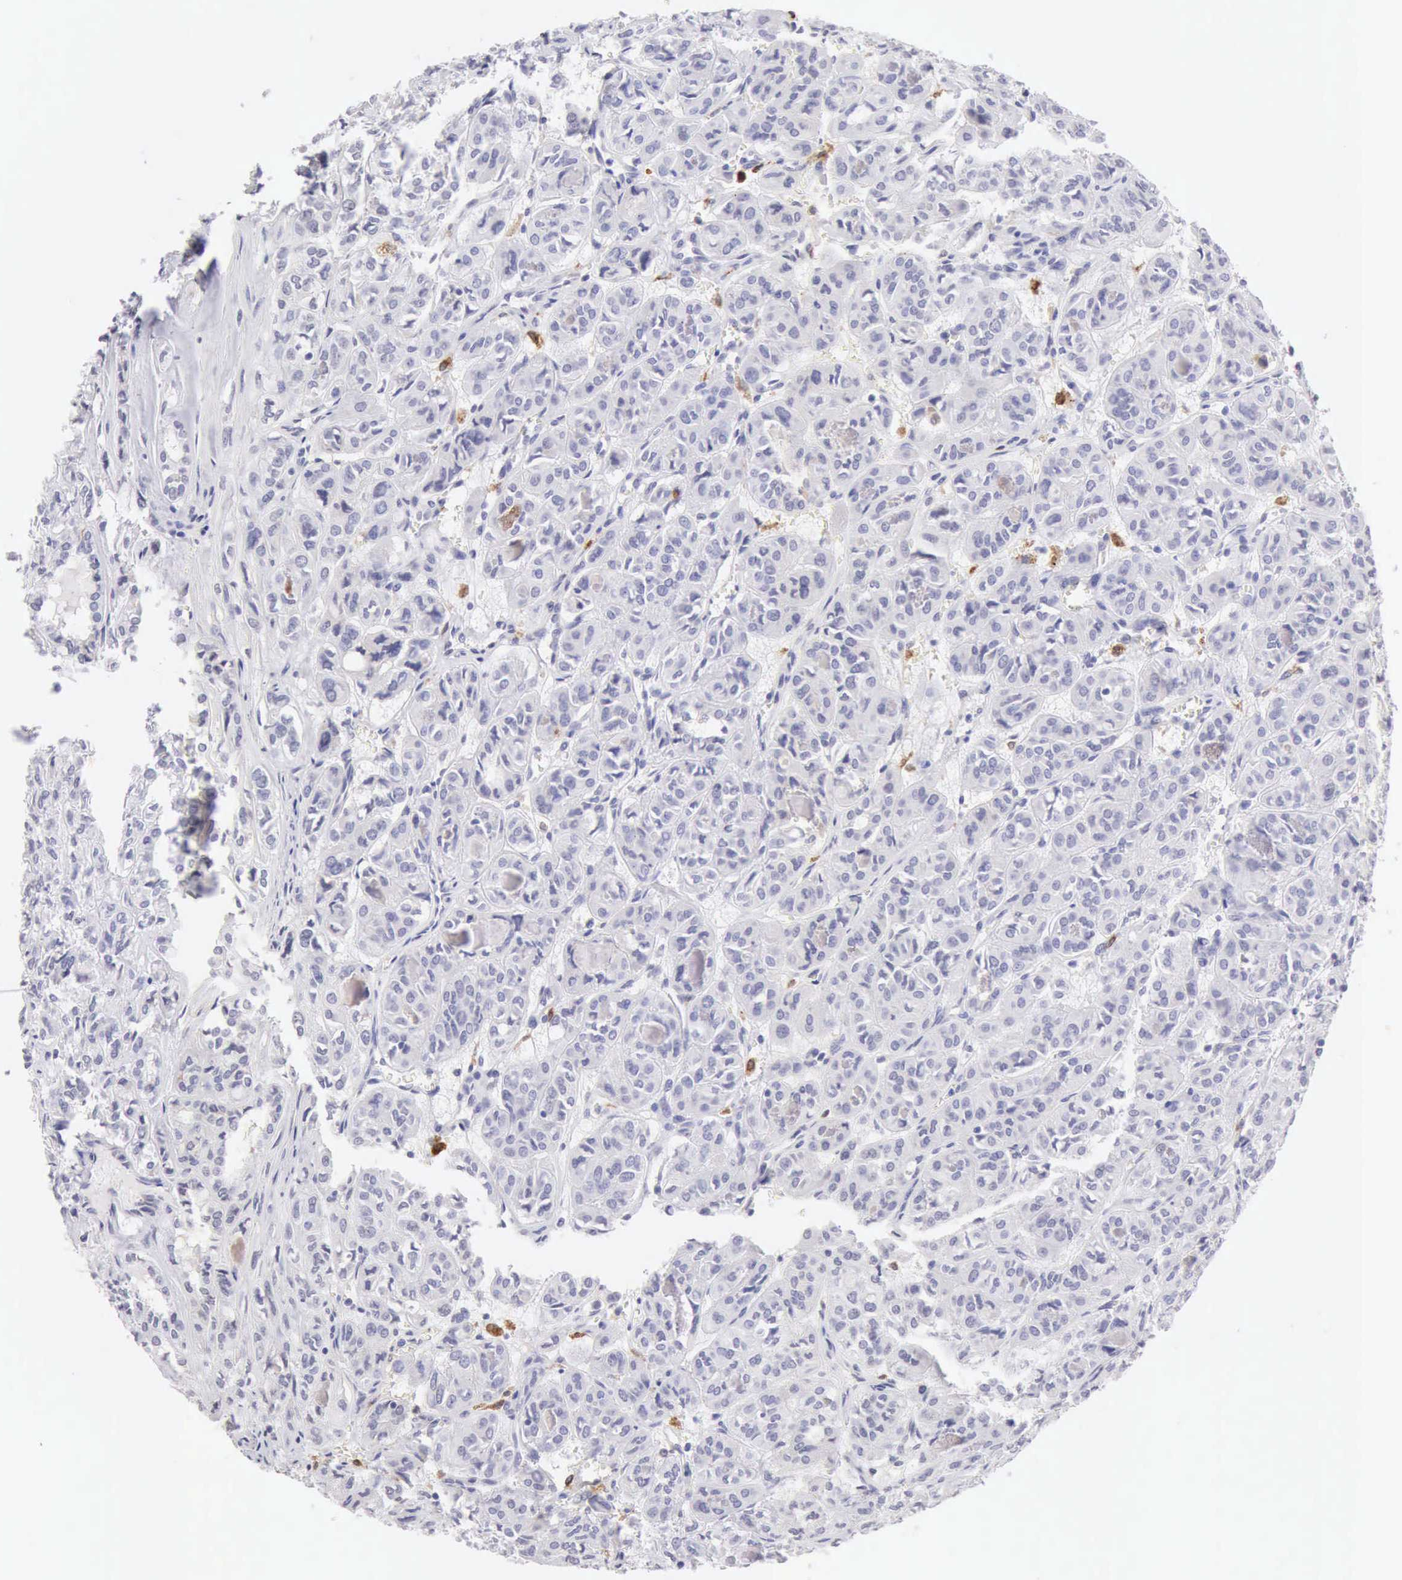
{"staining": {"intensity": "negative", "quantity": "none", "location": "none"}, "tissue": "thyroid cancer", "cell_type": "Tumor cells", "image_type": "cancer", "snomed": [{"axis": "morphology", "description": "Follicular adenoma carcinoma, NOS"}, {"axis": "topography", "description": "Thyroid gland"}], "caption": "Immunohistochemical staining of human thyroid cancer (follicular adenoma carcinoma) shows no significant positivity in tumor cells.", "gene": "RNASE1", "patient": {"sex": "female", "age": 71}}